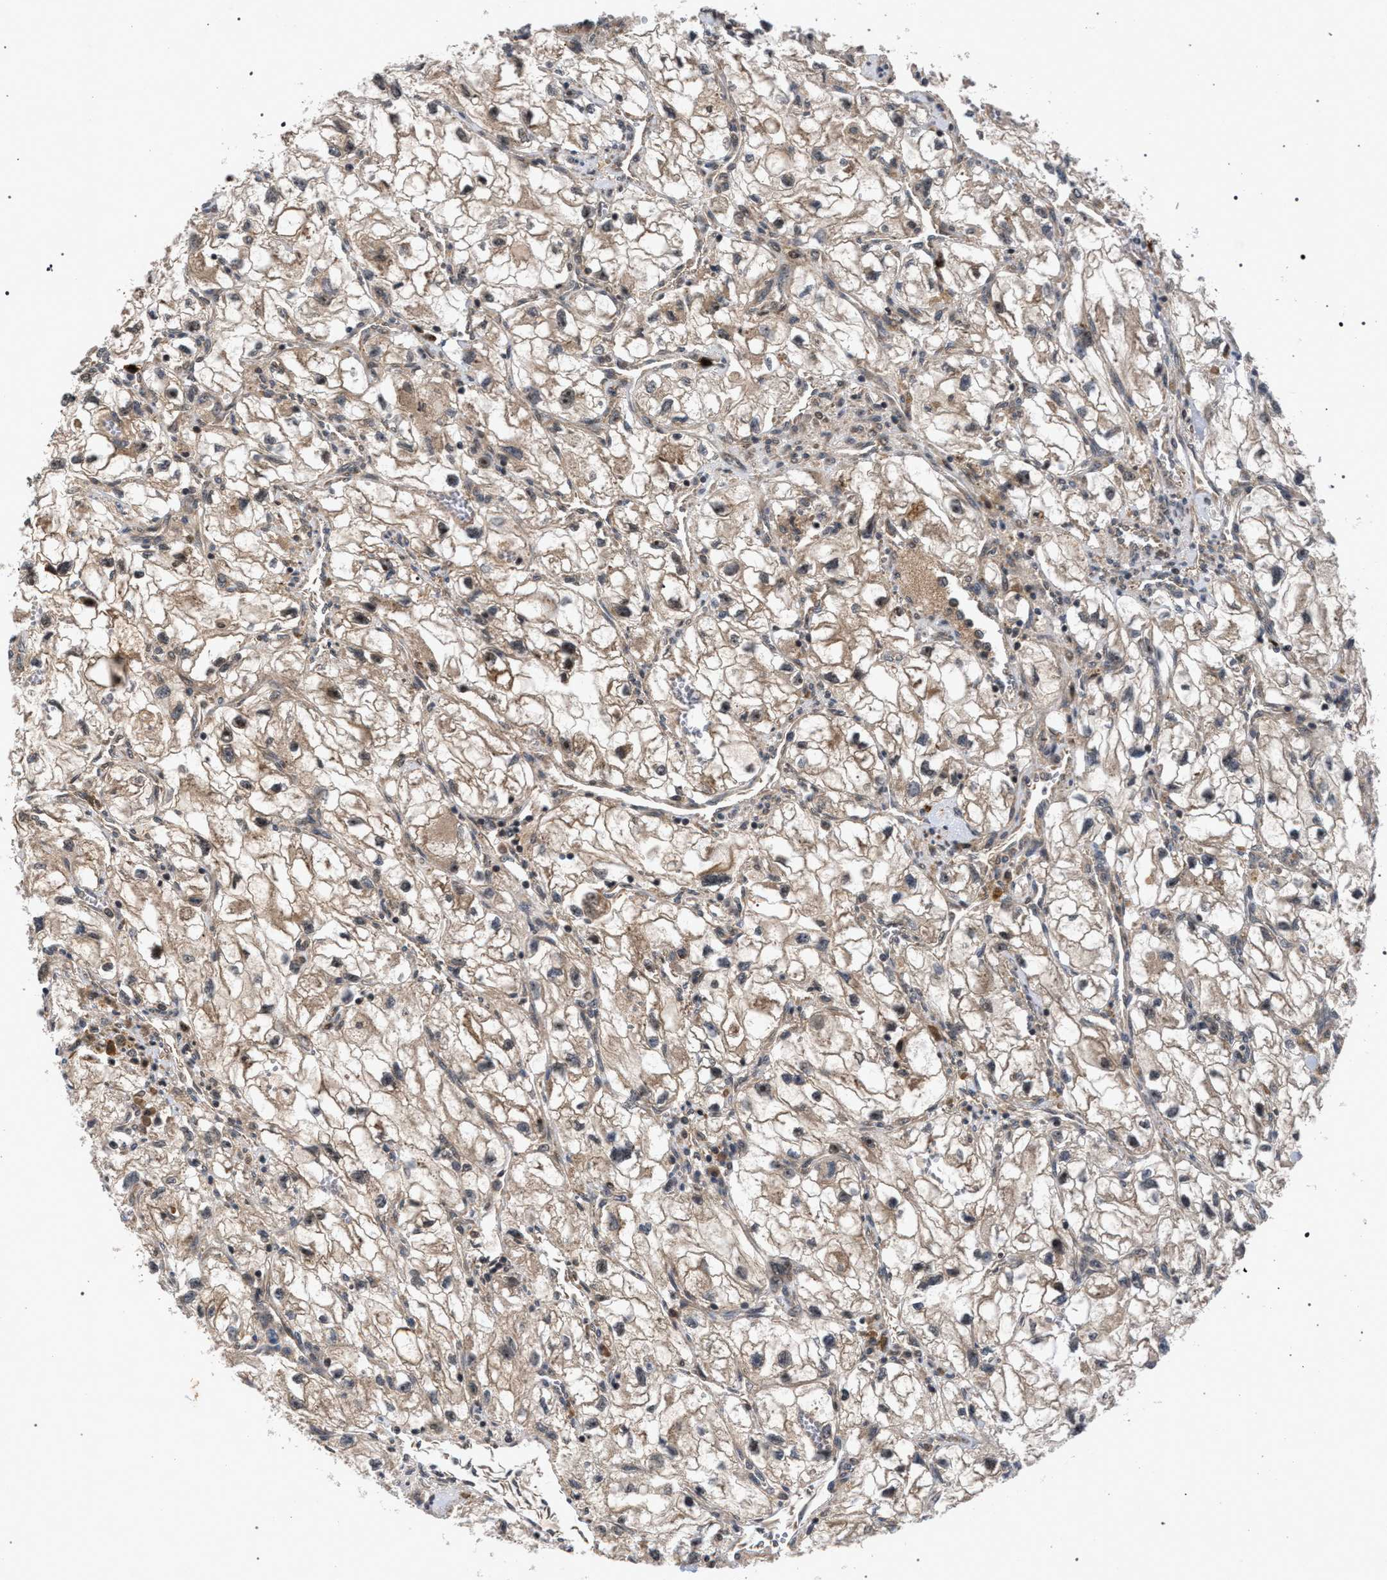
{"staining": {"intensity": "weak", "quantity": ">75%", "location": "cytoplasmic/membranous"}, "tissue": "renal cancer", "cell_type": "Tumor cells", "image_type": "cancer", "snomed": [{"axis": "morphology", "description": "Adenocarcinoma, NOS"}, {"axis": "topography", "description": "Kidney"}], "caption": "About >75% of tumor cells in human renal cancer (adenocarcinoma) display weak cytoplasmic/membranous protein expression as visualized by brown immunohistochemical staining.", "gene": "IRAK4", "patient": {"sex": "female", "age": 70}}